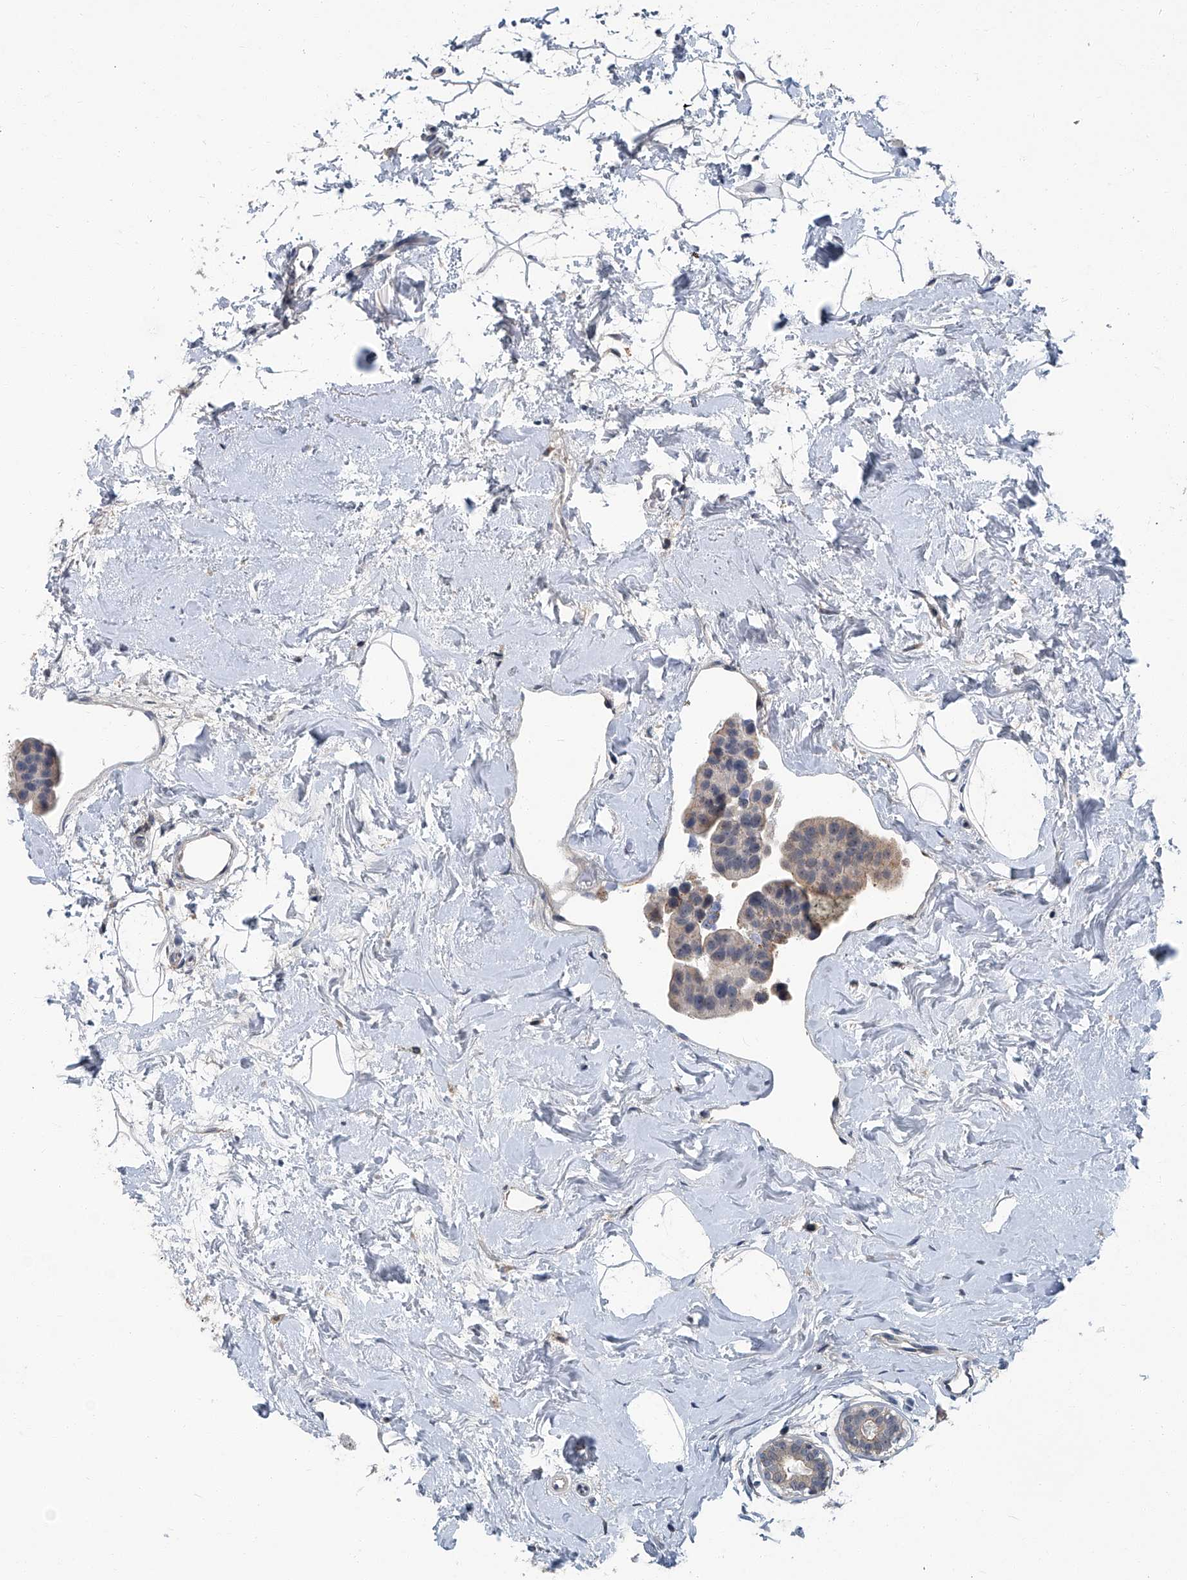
{"staining": {"intensity": "negative", "quantity": "none", "location": "none"}, "tissue": "breast cancer", "cell_type": "Tumor cells", "image_type": "cancer", "snomed": [{"axis": "morphology", "description": "Normal tissue, NOS"}, {"axis": "morphology", "description": "Duct carcinoma"}, {"axis": "topography", "description": "Breast"}], "caption": "High magnification brightfield microscopy of invasive ductal carcinoma (breast) stained with DAB (brown) and counterstained with hematoxylin (blue): tumor cells show no significant expression.", "gene": "AKNAD1", "patient": {"sex": "female", "age": 39}}